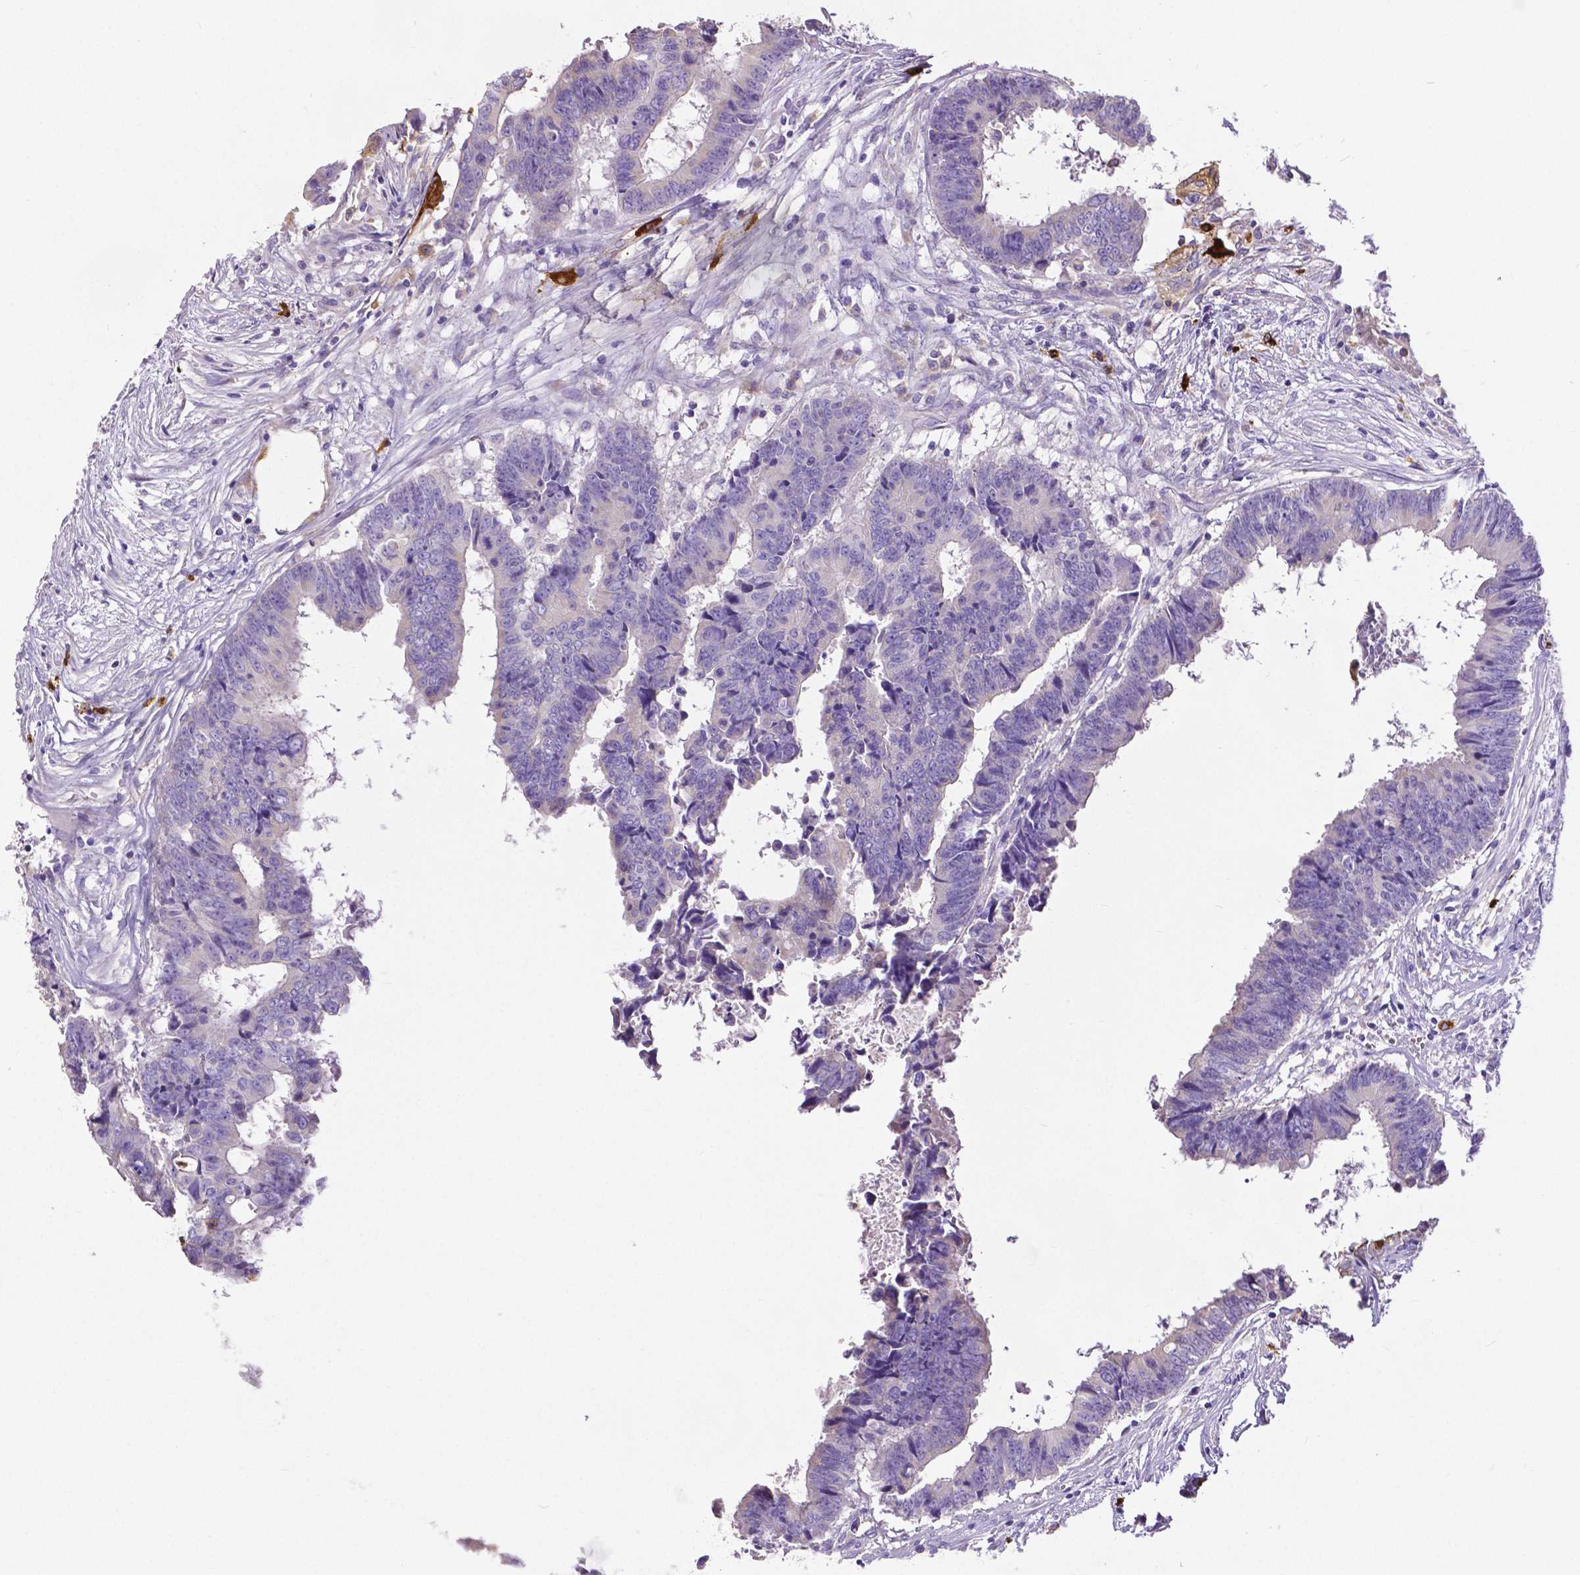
{"staining": {"intensity": "negative", "quantity": "none", "location": "none"}, "tissue": "colorectal cancer", "cell_type": "Tumor cells", "image_type": "cancer", "snomed": [{"axis": "morphology", "description": "Adenocarcinoma, NOS"}, {"axis": "topography", "description": "Colon"}], "caption": "Photomicrograph shows no significant protein expression in tumor cells of colorectal cancer (adenocarcinoma). Brightfield microscopy of IHC stained with DAB (brown) and hematoxylin (blue), captured at high magnification.", "gene": "MMP9", "patient": {"sex": "female", "age": 82}}